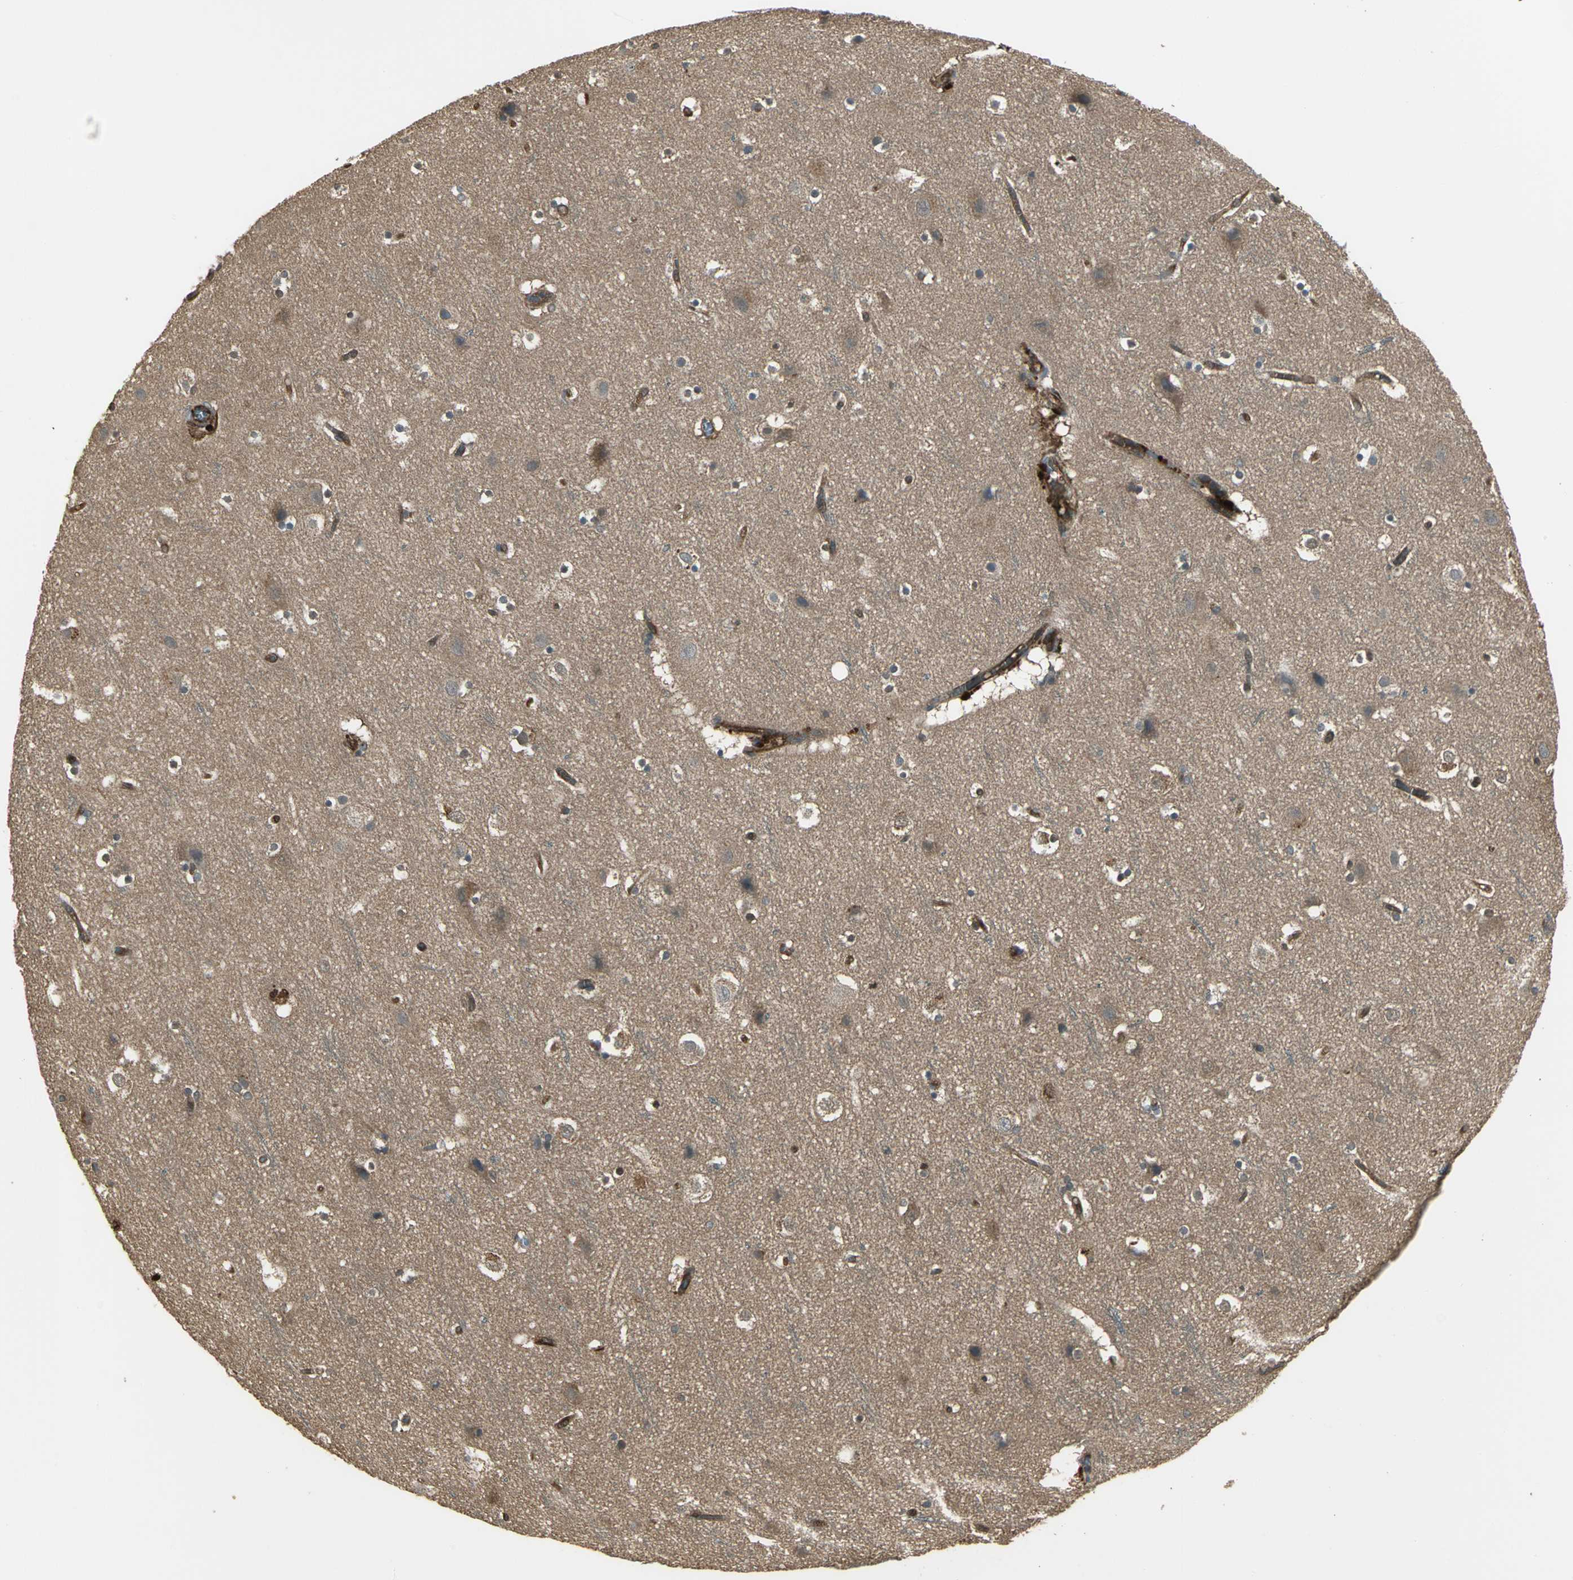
{"staining": {"intensity": "strong", "quantity": ">75%", "location": "cytoplasmic/membranous"}, "tissue": "cerebral cortex", "cell_type": "Endothelial cells", "image_type": "normal", "snomed": [{"axis": "morphology", "description": "Normal tissue, NOS"}, {"axis": "topography", "description": "Cerebral cortex"}], "caption": "A brown stain highlights strong cytoplasmic/membranous expression of a protein in endothelial cells of unremarkable cerebral cortex. Using DAB (3,3'-diaminobenzidine) (brown) and hematoxylin (blue) stains, captured at high magnification using brightfield microscopy.", "gene": "PRXL2B", "patient": {"sex": "male", "age": 45}}